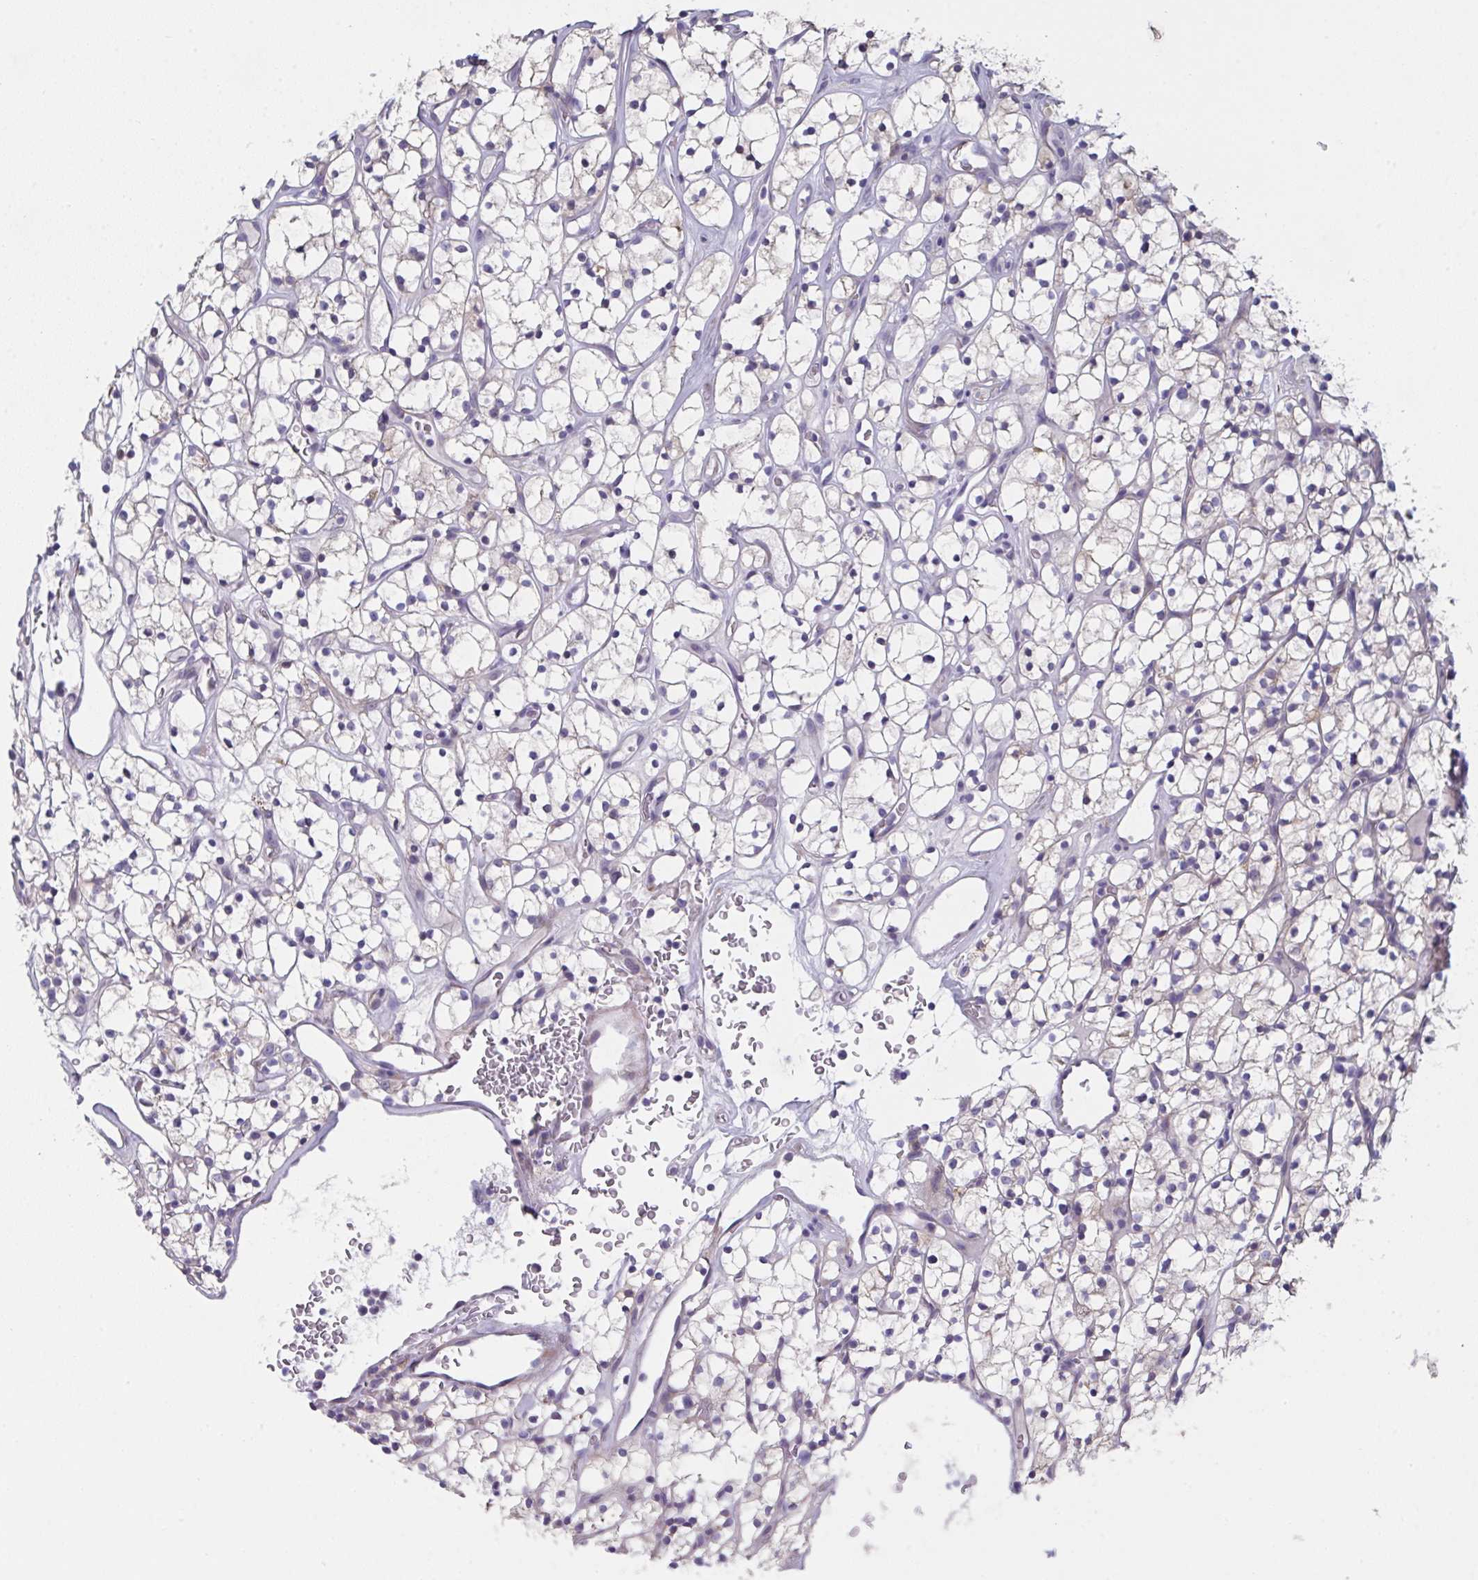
{"staining": {"intensity": "negative", "quantity": "none", "location": "none"}, "tissue": "renal cancer", "cell_type": "Tumor cells", "image_type": "cancer", "snomed": [{"axis": "morphology", "description": "Adenocarcinoma, NOS"}, {"axis": "topography", "description": "Kidney"}], "caption": "Protein analysis of adenocarcinoma (renal) reveals no significant expression in tumor cells. (Stains: DAB (3,3'-diaminobenzidine) immunohistochemistry with hematoxylin counter stain, Microscopy: brightfield microscopy at high magnification).", "gene": "FBXO47", "patient": {"sex": "female", "age": 64}}